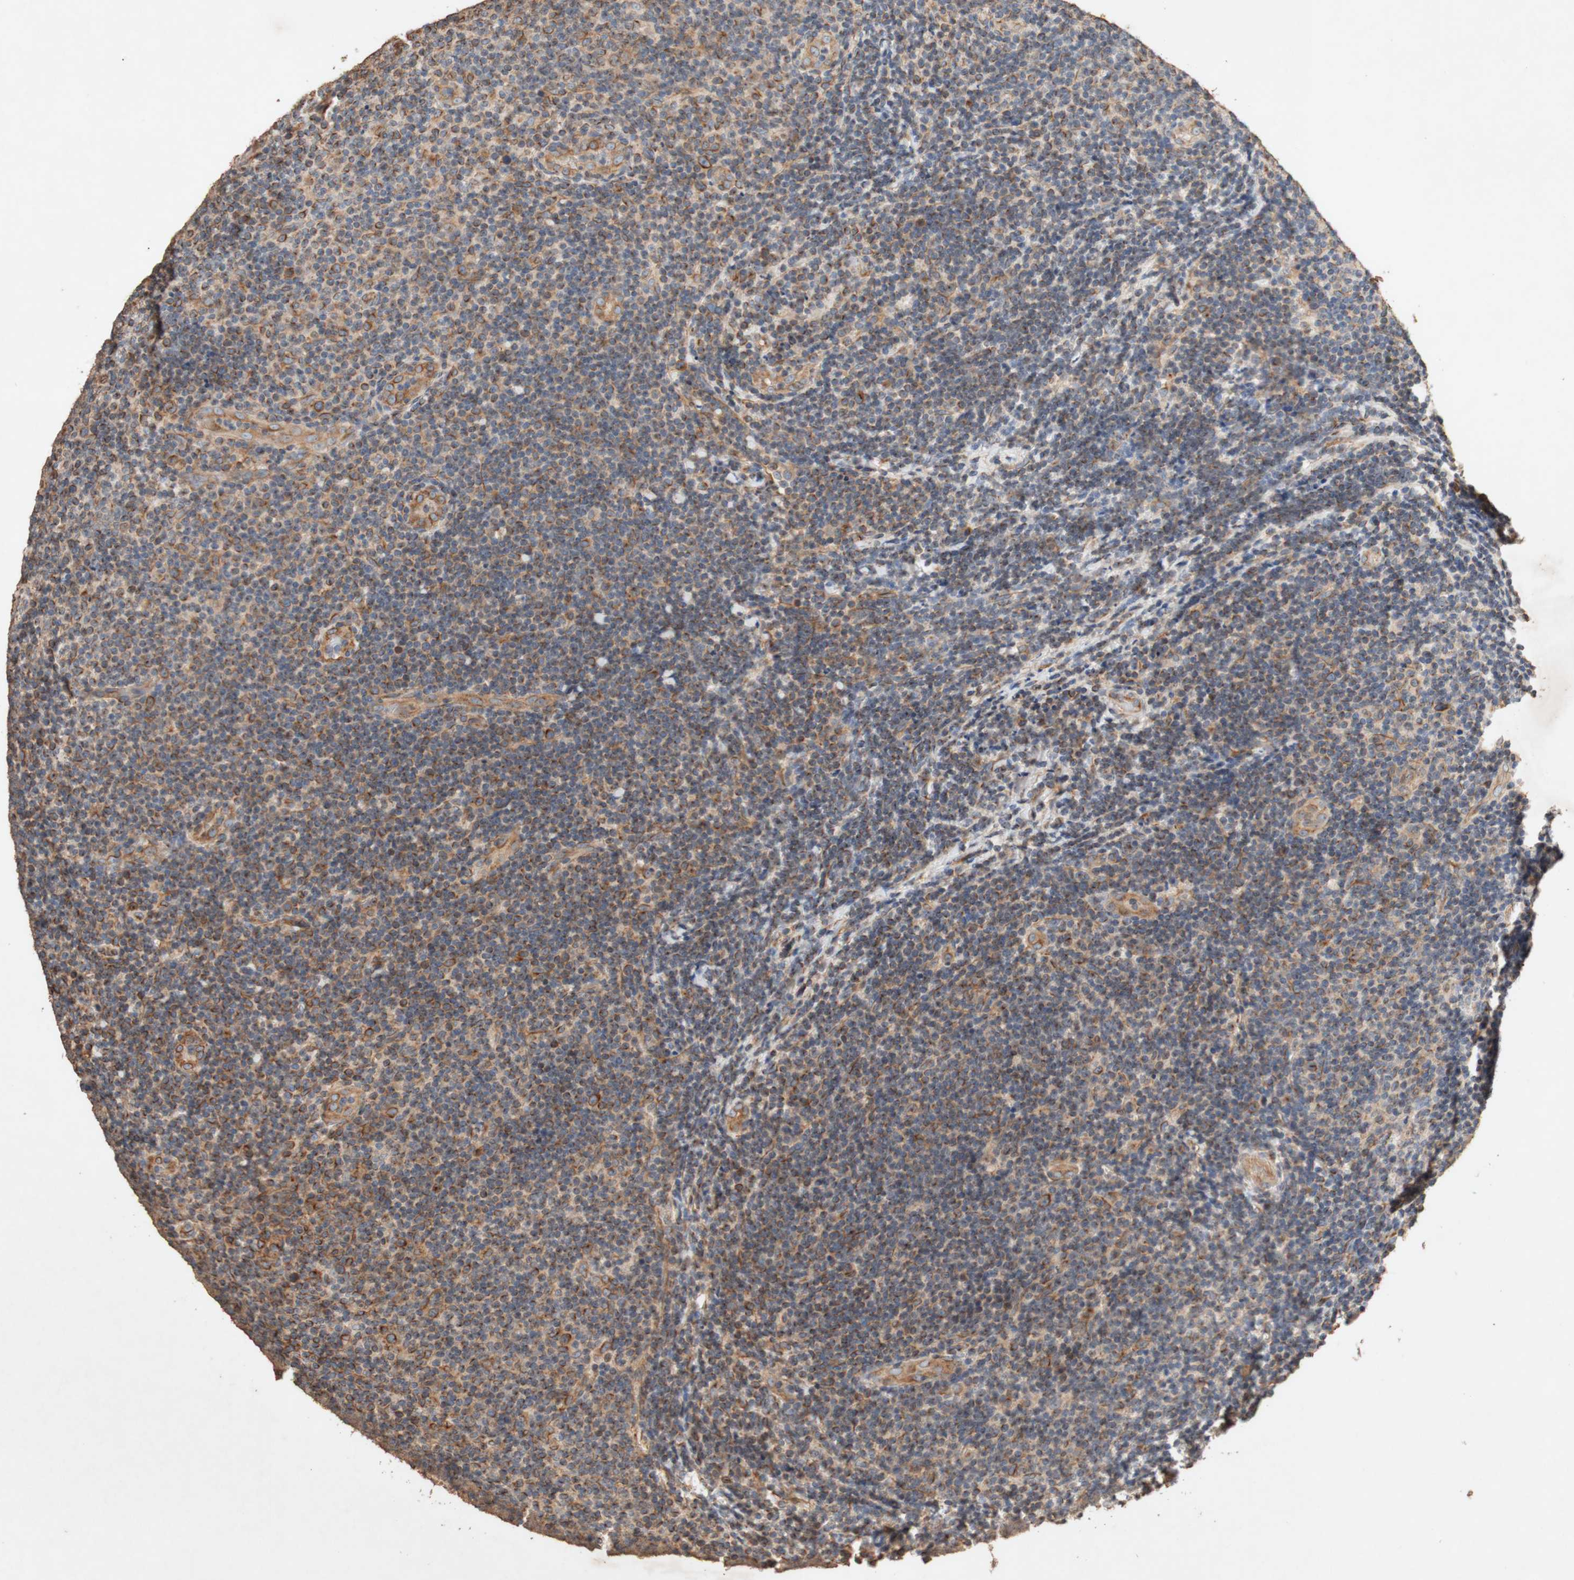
{"staining": {"intensity": "weak", "quantity": "<25%", "location": "cytoplasmic/membranous"}, "tissue": "lymphoma", "cell_type": "Tumor cells", "image_type": "cancer", "snomed": [{"axis": "morphology", "description": "Malignant lymphoma, non-Hodgkin's type, Low grade"}, {"axis": "topography", "description": "Lymph node"}], "caption": "Immunohistochemistry of human low-grade malignant lymphoma, non-Hodgkin's type displays no staining in tumor cells.", "gene": "TUBB", "patient": {"sex": "male", "age": 83}}